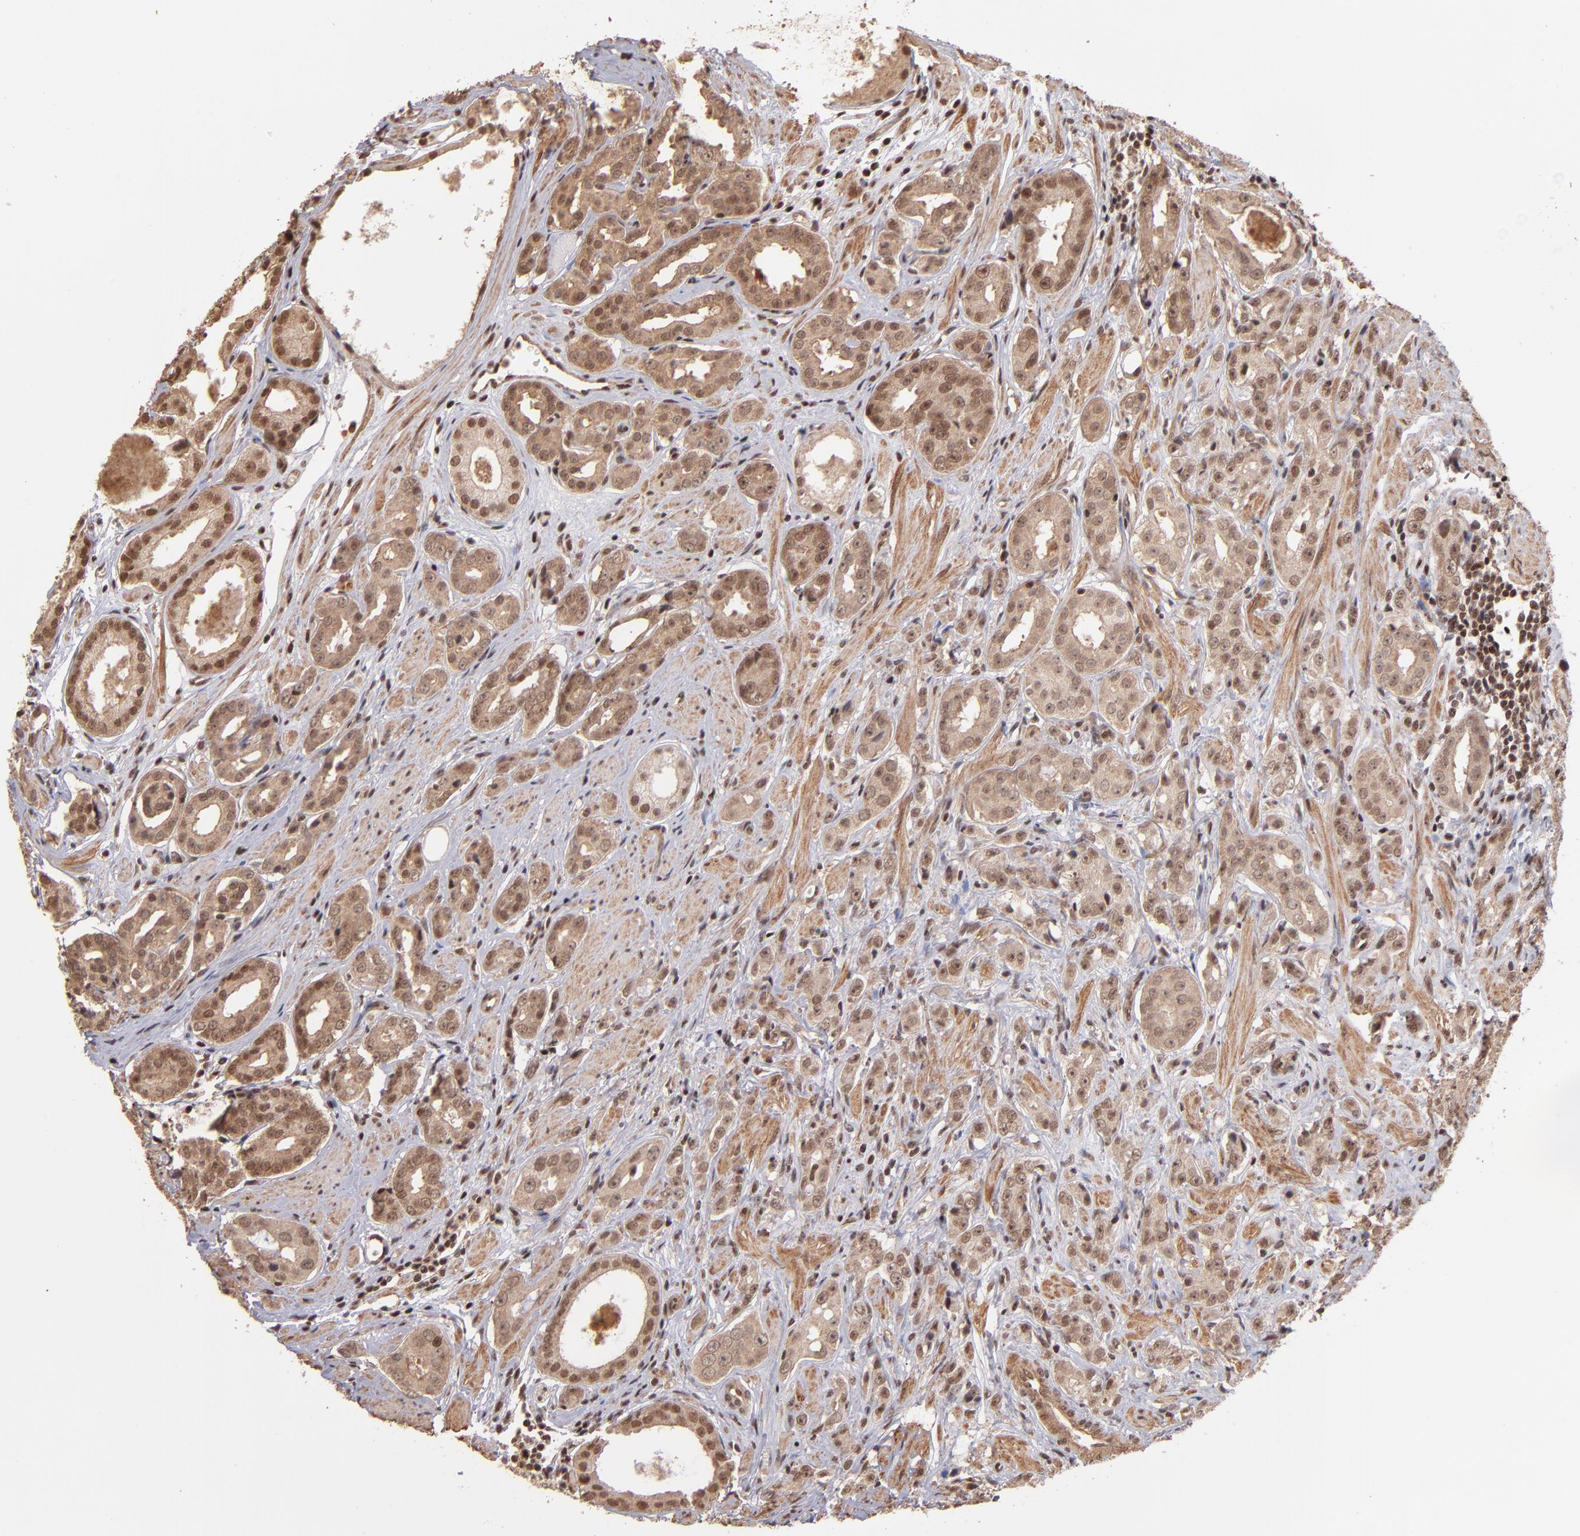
{"staining": {"intensity": "moderate", "quantity": ">75%", "location": "cytoplasmic/membranous,nuclear"}, "tissue": "prostate cancer", "cell_type": "Tumor cells", "image_type": "cancer", "snomed": [{"axis": "morphology", "description": "Adenocarcinoma, Medium grade"}, {"axis": "topography", "description": "Prostate"}], "caption": "Immunohistochemical staining of adenocarcinoma (medium-grade) (prostate) exhibits medium levels of moderate cytoplasmic/membranous and nuclear protein positivity in about >75% of tumor cells.", "gene": "TERF2", "patient": {"sex": "male", "age": 53}}